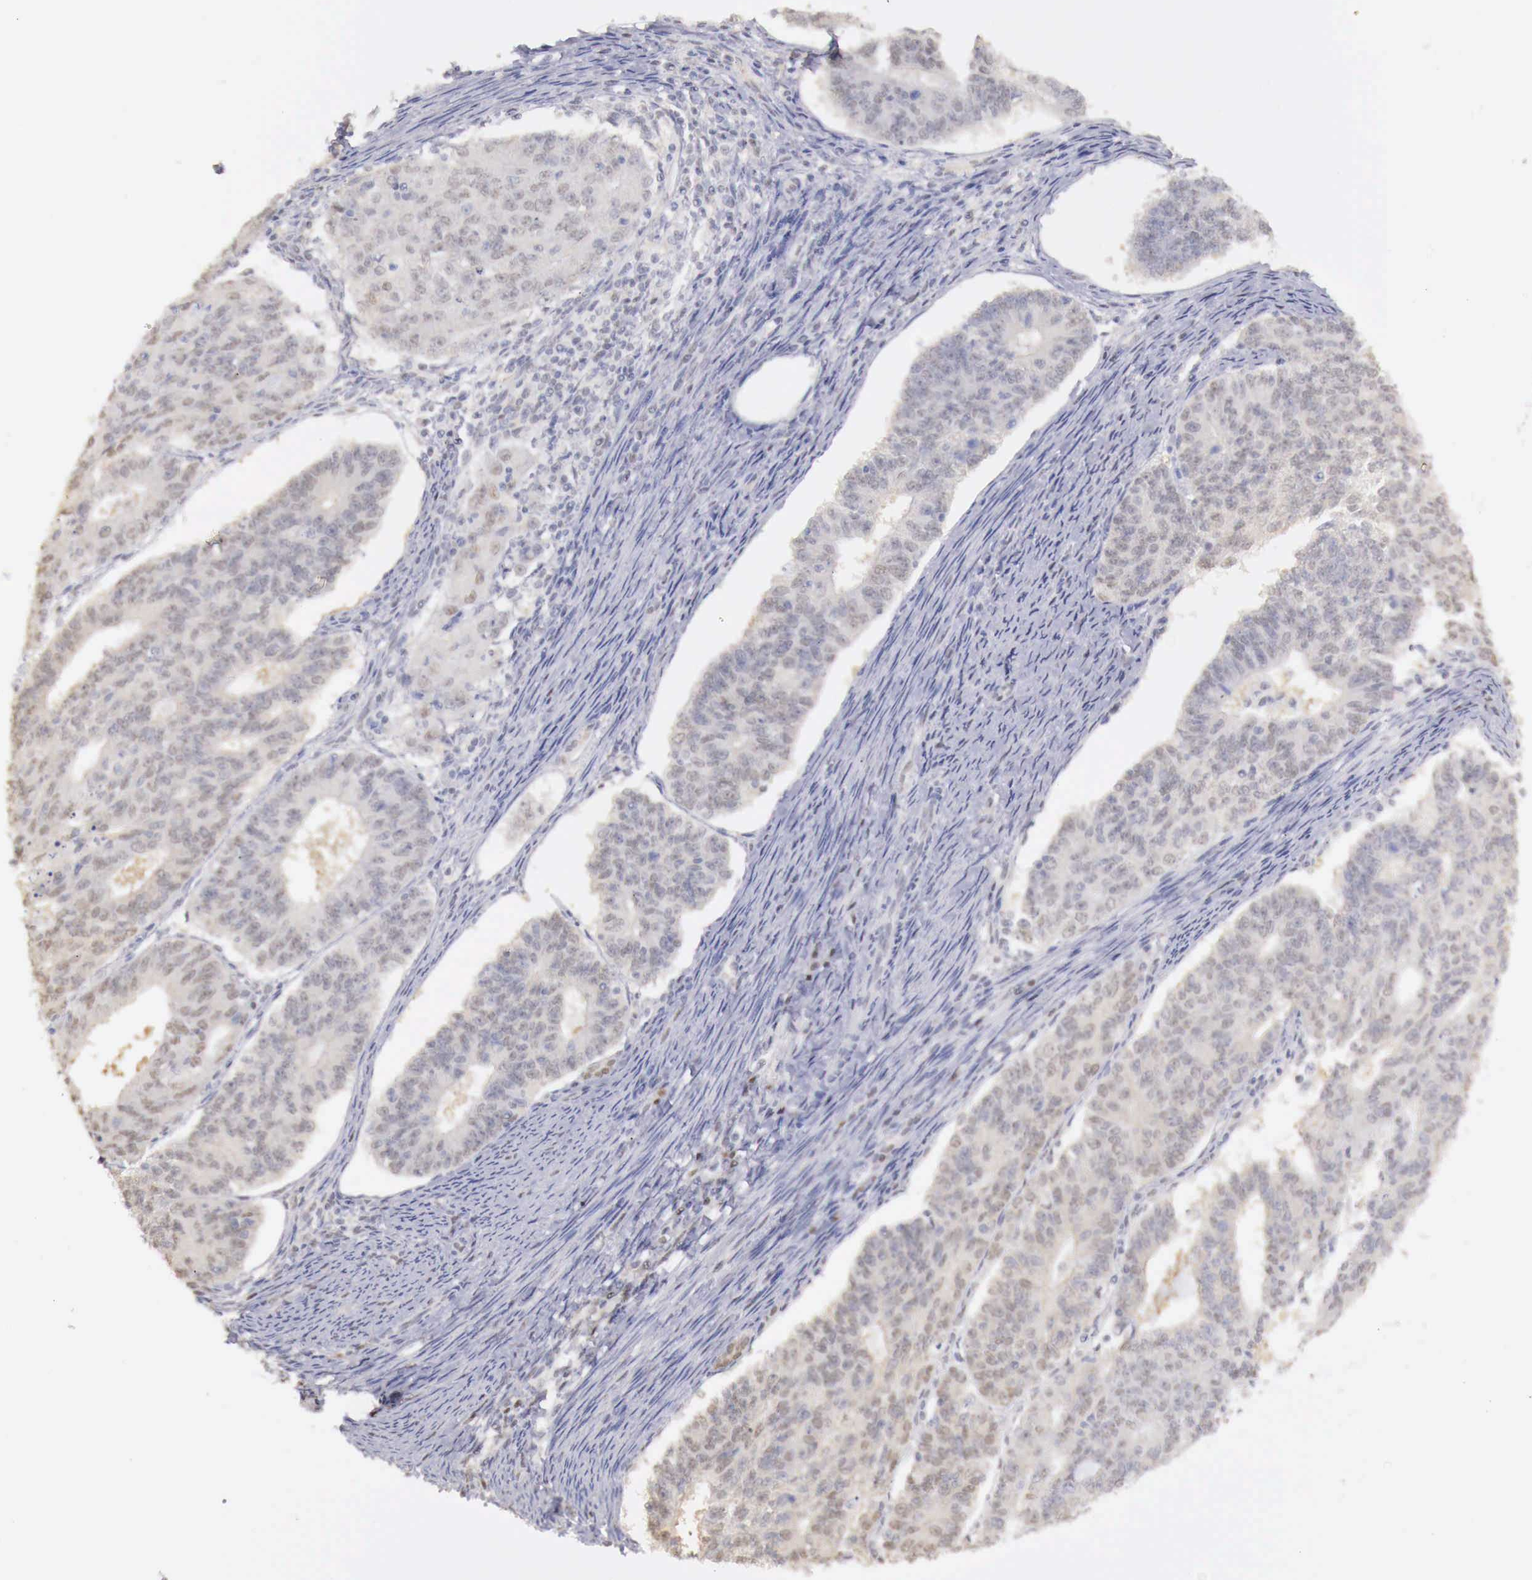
{"staining": {"intensity": "weak", "quantity": "<25%", "location": "nuclear"}, "tissue": "endometrial cancer", "cell_type": "Tumor cells", "image_type": "cancer", "snomed": [{"axis": "morphology", "description": "Adenocarcinoma, NOS"}, {"axis": "topography", "description": "Endometrium"}], "caption": "Micrograph shows no protein expression in tumor cells of endometrial cancer (adenocarcinoma) tissue. The staining is performed using DAB brown chromogen with nuclei counter-stained in using hematoxylin.", "gene": "UBA1", "patient": {"sex": "female", "age": 56}}